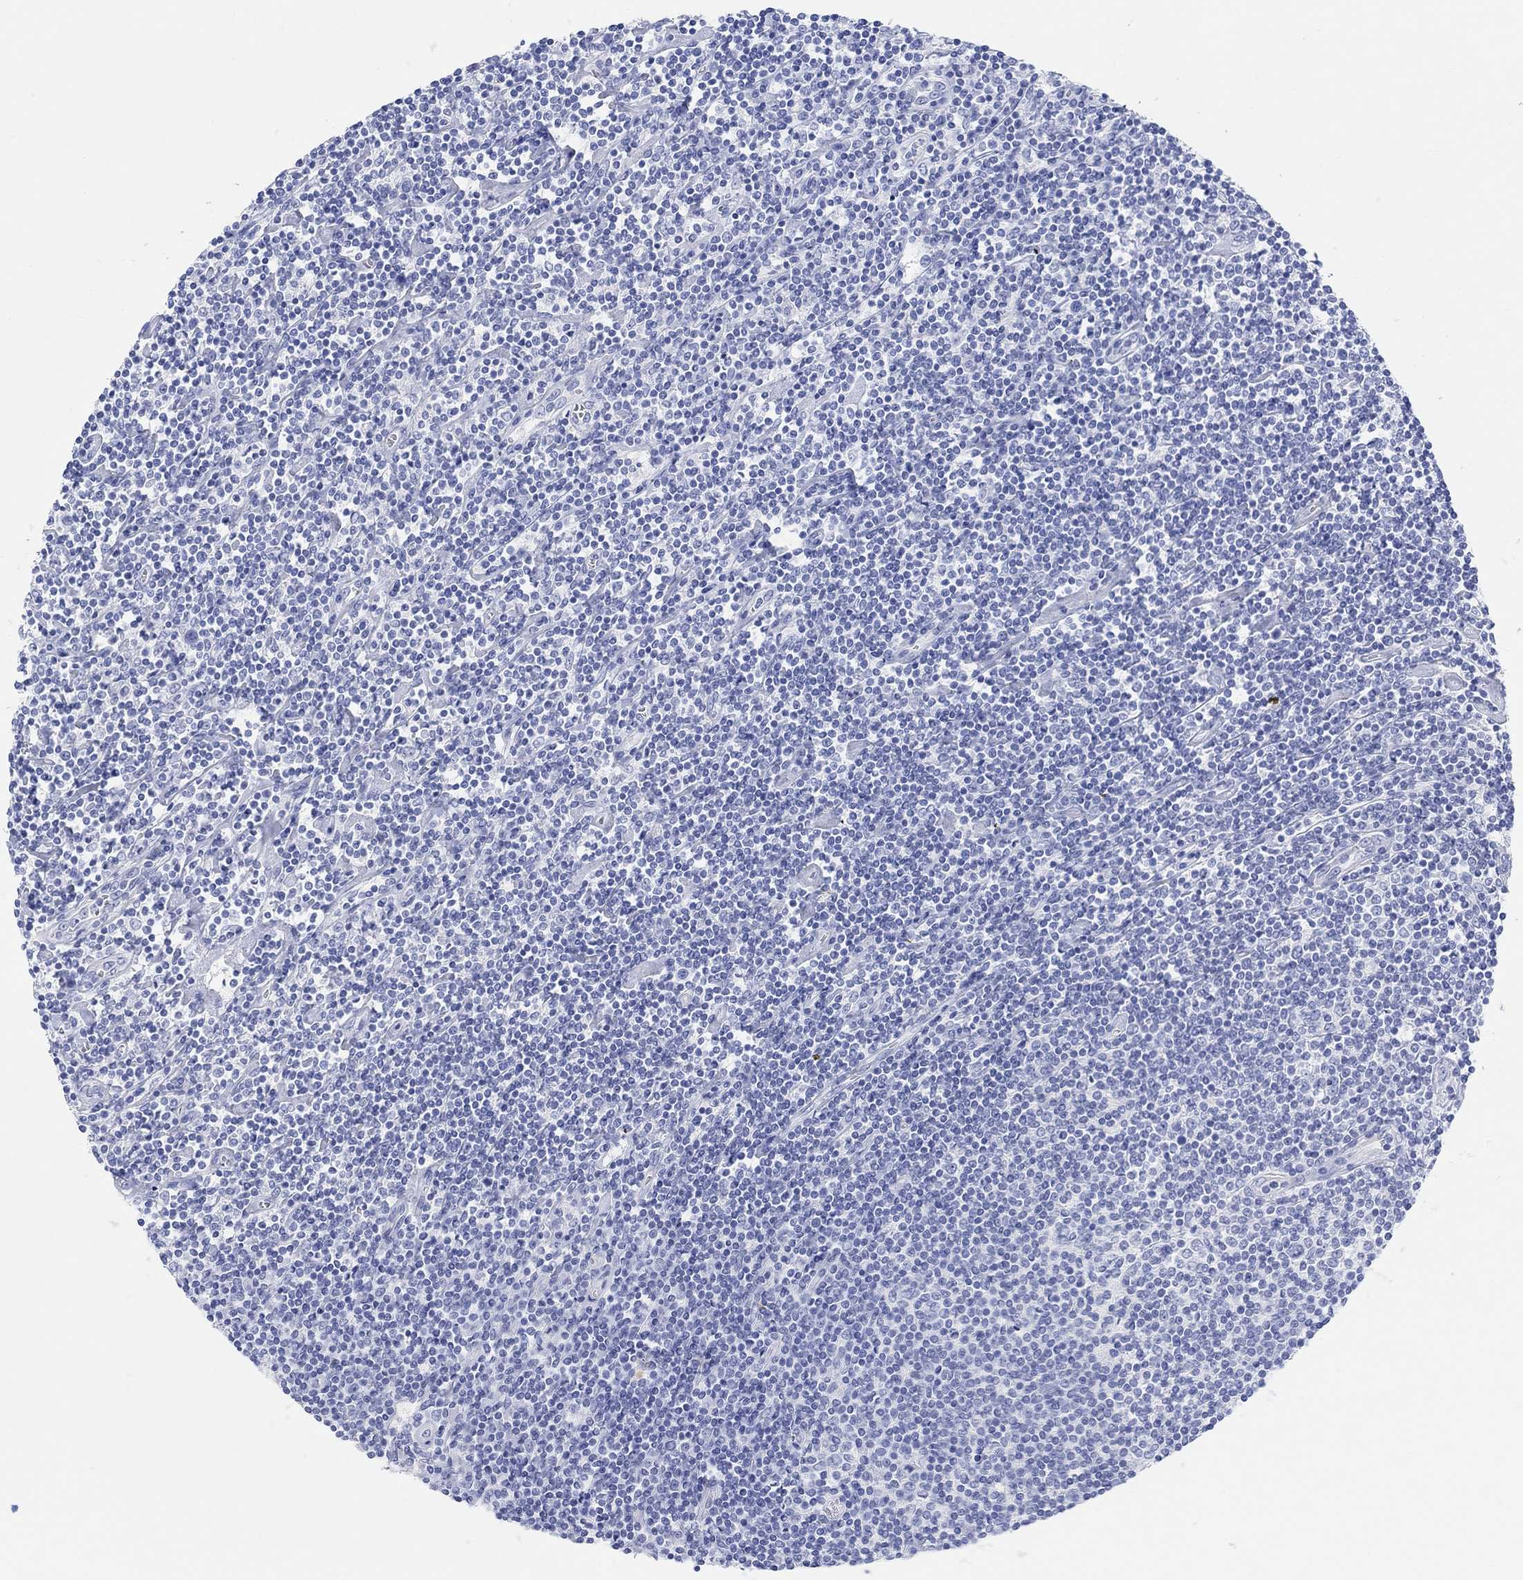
{"staining": {"intensity": "negative", "quantity": "none", "location": "none"}, "tissue": "lymphoma", "cell_type": "Tumor cells", "image_type": "cancer", "snomed": [{"axis": "morphology", "description": "Hodgkin's disease, NOS"}, {"axis": "topography", "description": "Lymph node"}], "caption": "The histopathology image demonstrates no significant positivity in tumor cells of lymphoma. (DAB (3,3'-diaminobenzidine) immunohistochemistry (IHC) visualized using brightfield microscopy, high magnification).", "gene": "XIRP2", "patient": {"sex": "male", "age": 40}}